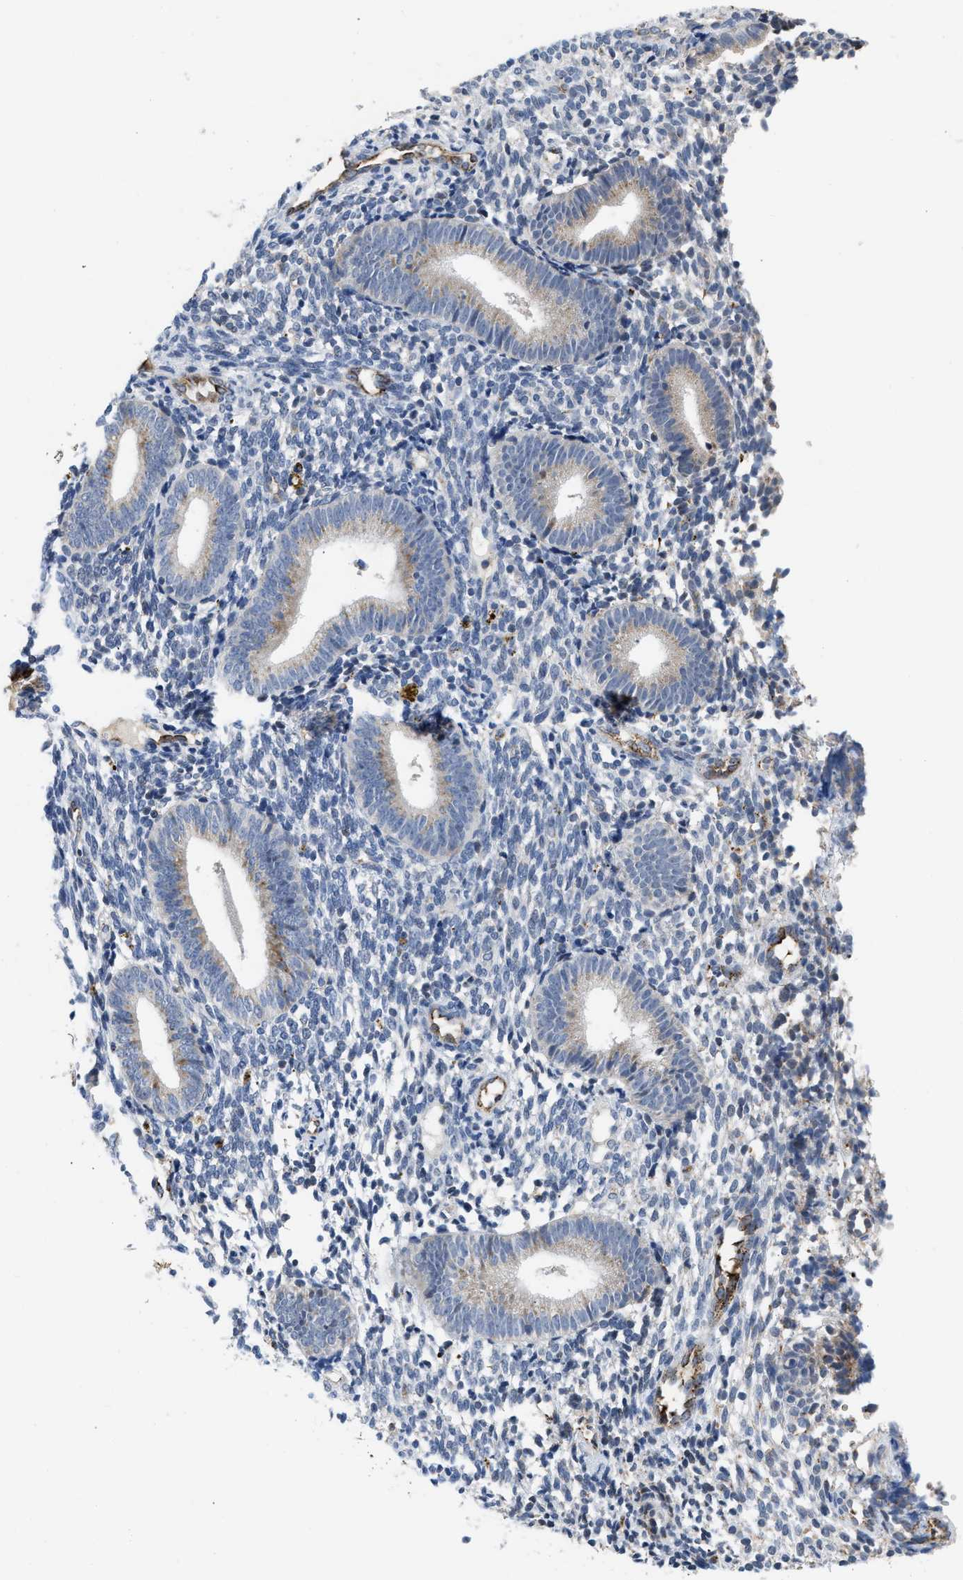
{"staining": {"intensity": "negative", "quantity": "none", "location": "none"}, "tissue": "endometrium", "cell_type": "Cells in endometrial stroma", "image_type": "normal", "snomed": [{"axis": "morphology", "description": "Normal tissue, NOS"}, {"axis": "topography", "description": "Uterus"}, {"axis": "topography", "description": "Endometrium"}], "caption": "DAB immunohistochemical staining of unremarkable endometrium displays no significant expression in cells in endometrial stroma.", "gene": "PIM1", "patient": {"sex": "female", "age": 33}}